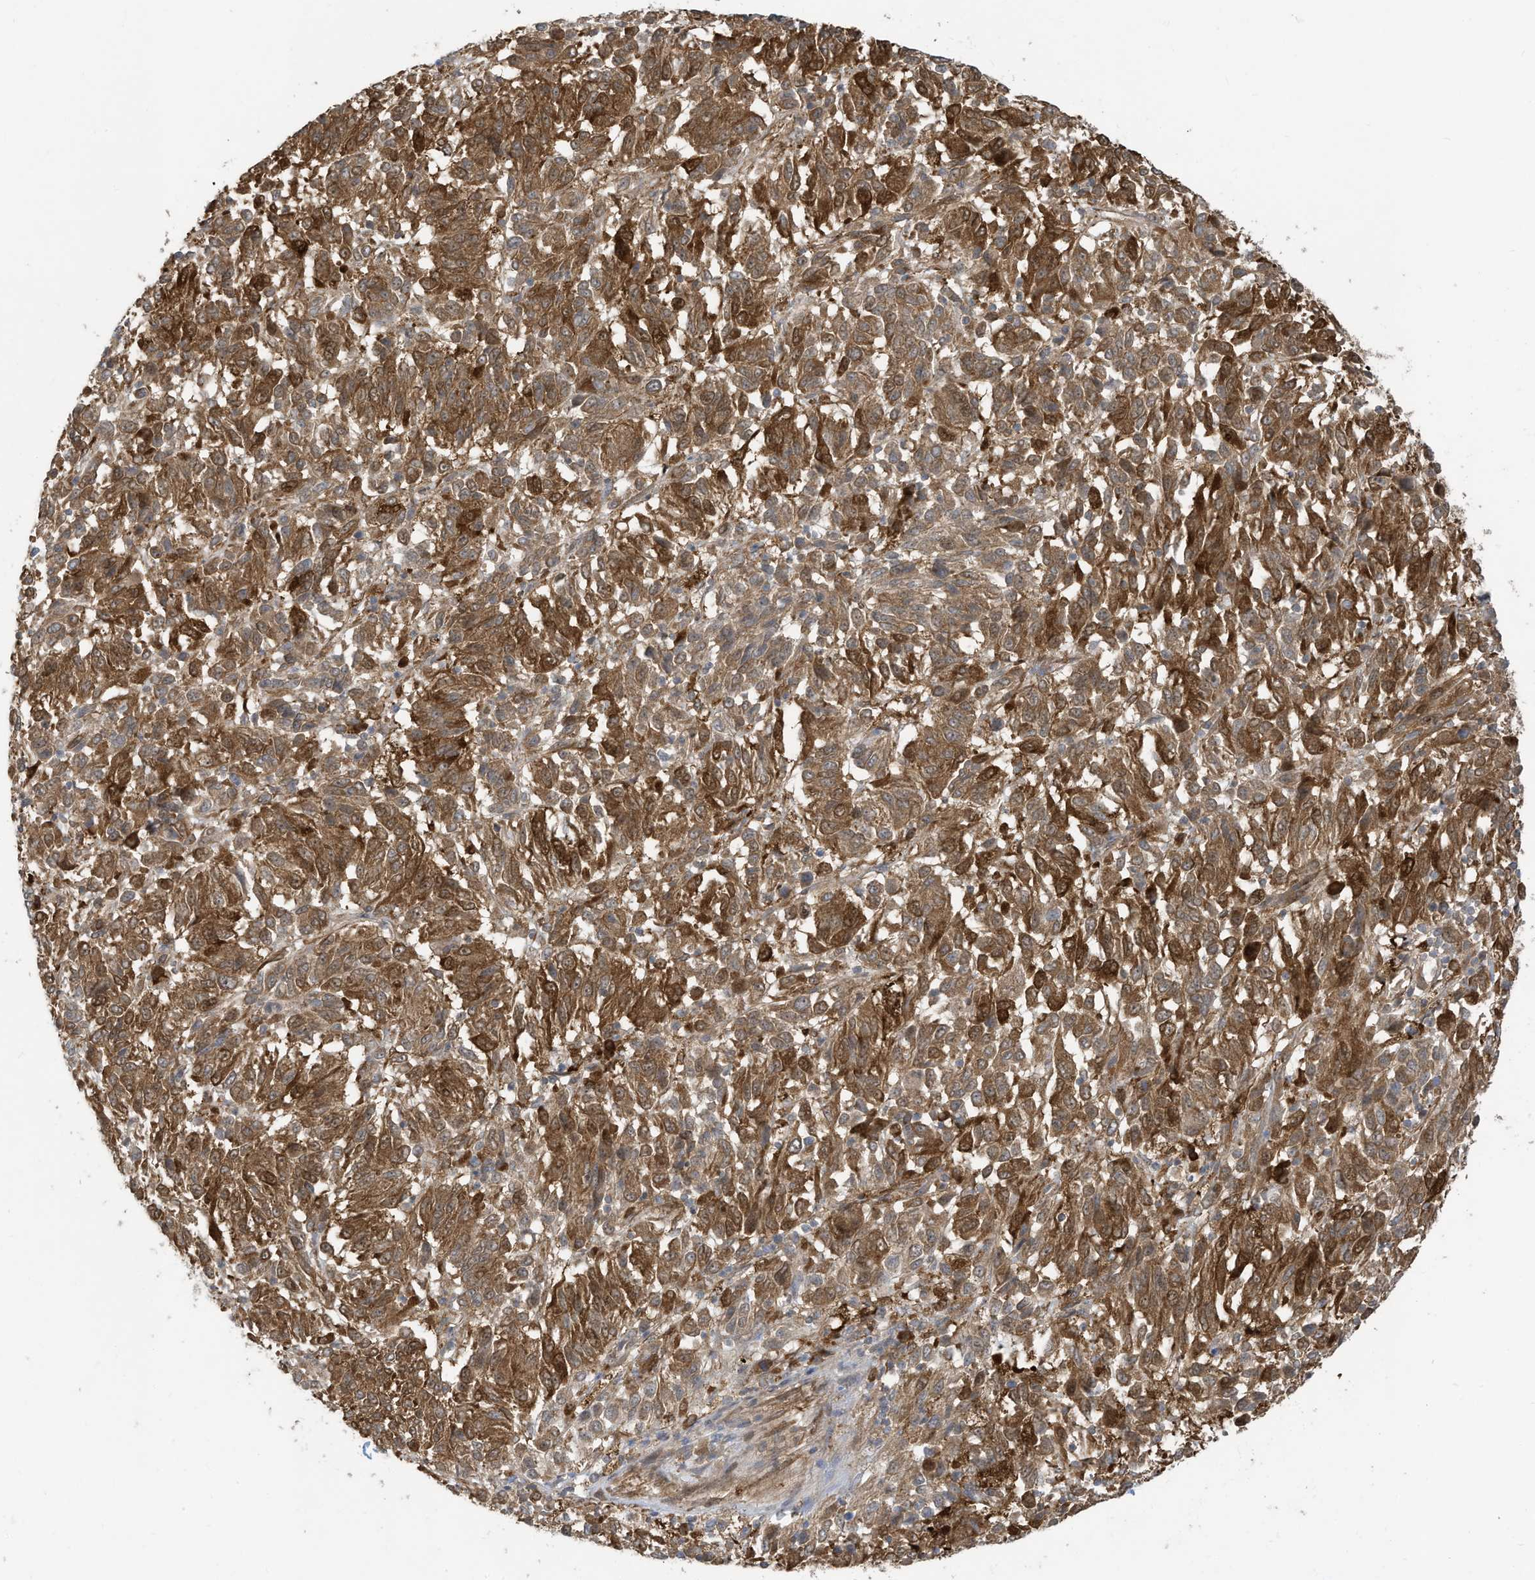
{"staining": {"intensity": "moderate", "quantity": ">75%", "location": "cytoplasmic/membranous"}, "tissue": "melanoma", "cell_type": "Tumor cells", "image_type": "cancer", "snomed": [{"axis": "morphology", "description": "Malignant melanoma, NOS"}, {"axis": "topography", "description": "Skin"}], "caption": "Melanoma was stained to show a protein in brown. There is medium levels of moderate cytoplasmic/membranous staining in approximately >75% of tumor cells.", "gene": "USE1", "patient": {"sex": "female", "age": 82}}